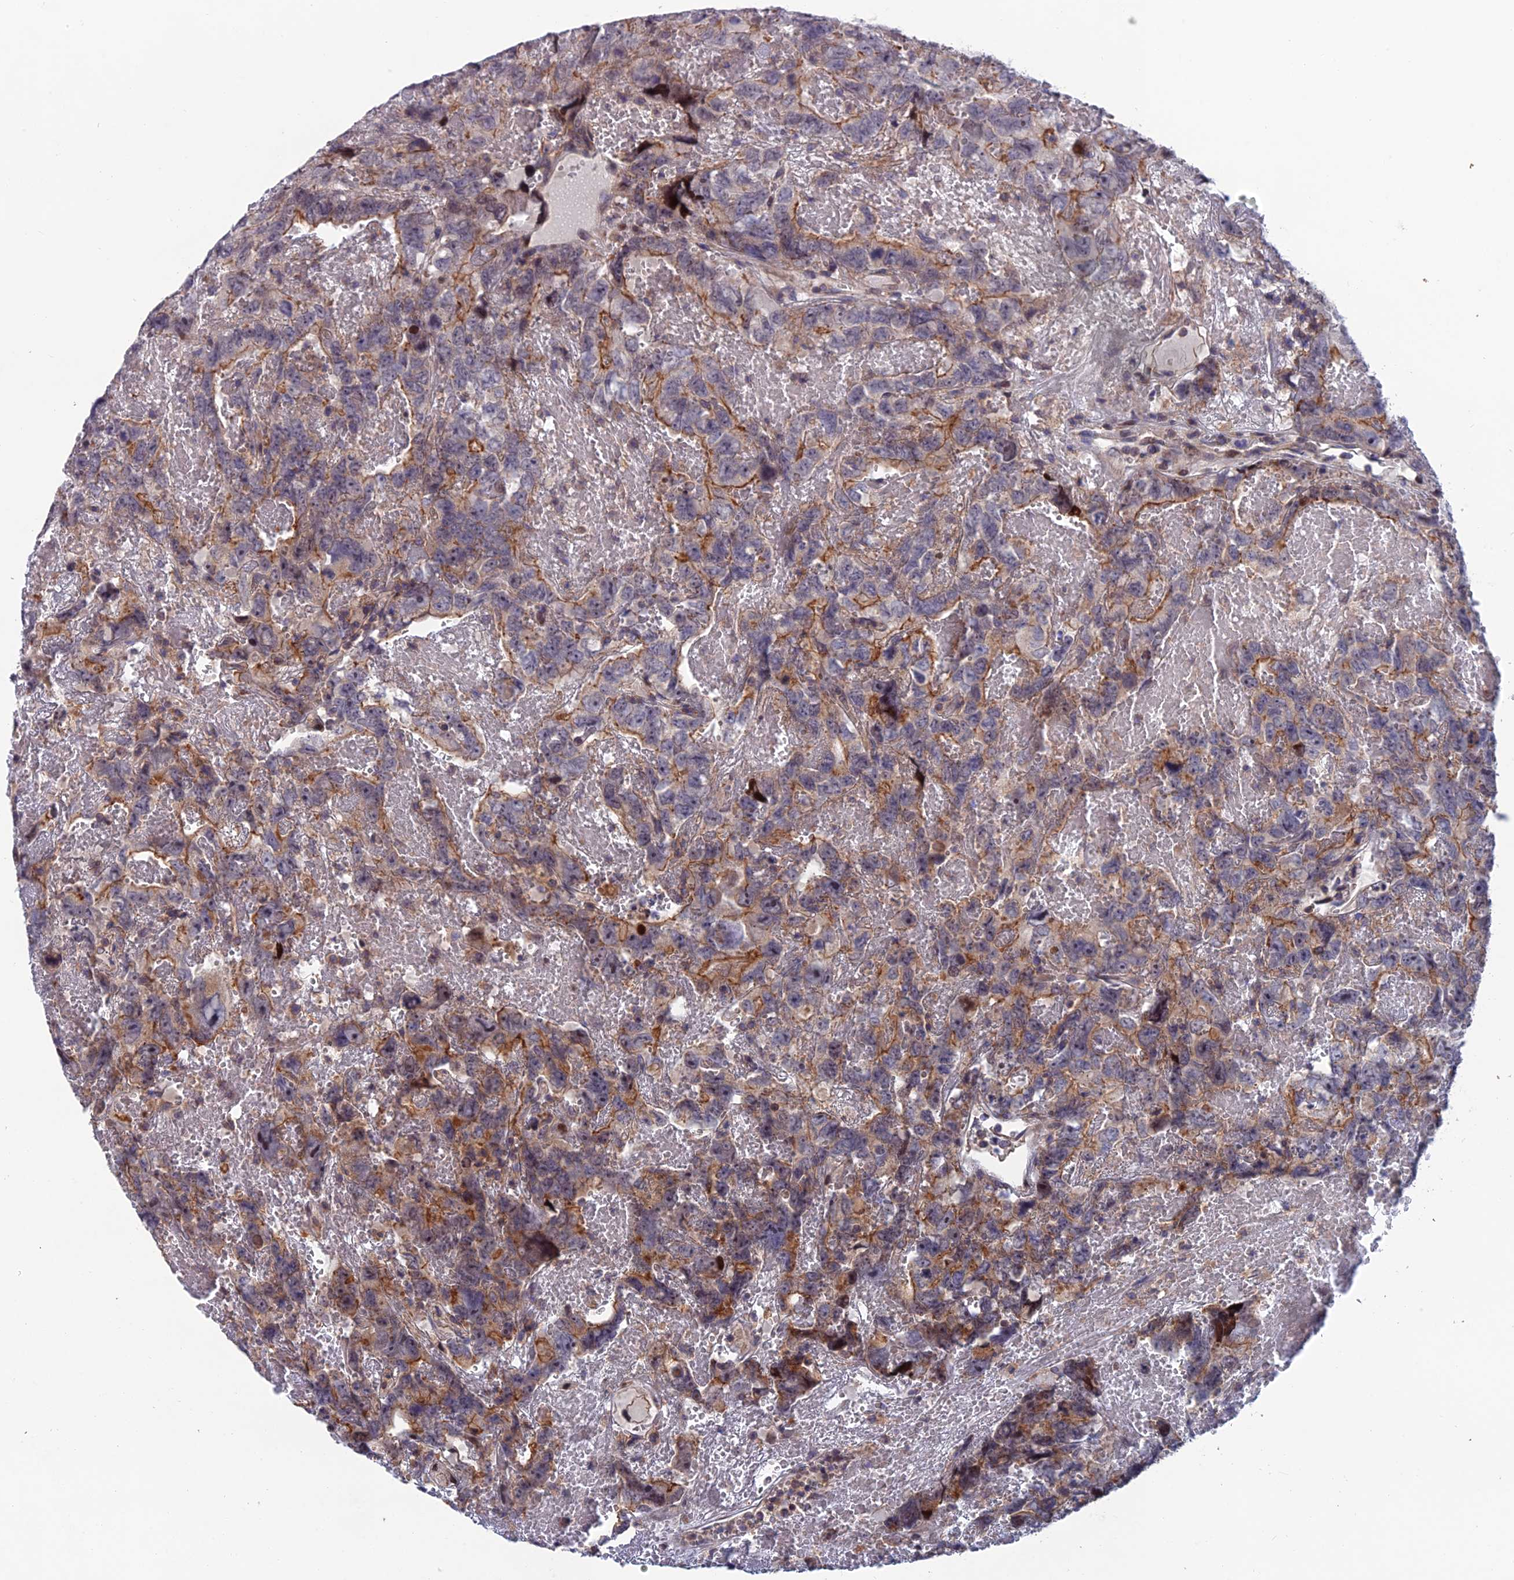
{"staining": {"intensity": "moderate", "quantity": "<25%", "location": "cytoplasmic/membranous"}, "tissue": "testis cancer", "cell_type": "Tumor cells", "image_type": "cancer", "snomed": [{"axis": "morphology", "description": "Carcinoma, Embryonal, NOS"}, {"axis": "topography", "description": "Testis"}], "caption": "Testis embryonal carcinoma stained with a protein marker demonstrates moderate staining in tumor cells.", "gene": "USP37", "patient": {"sex": "male", "age": 45}}